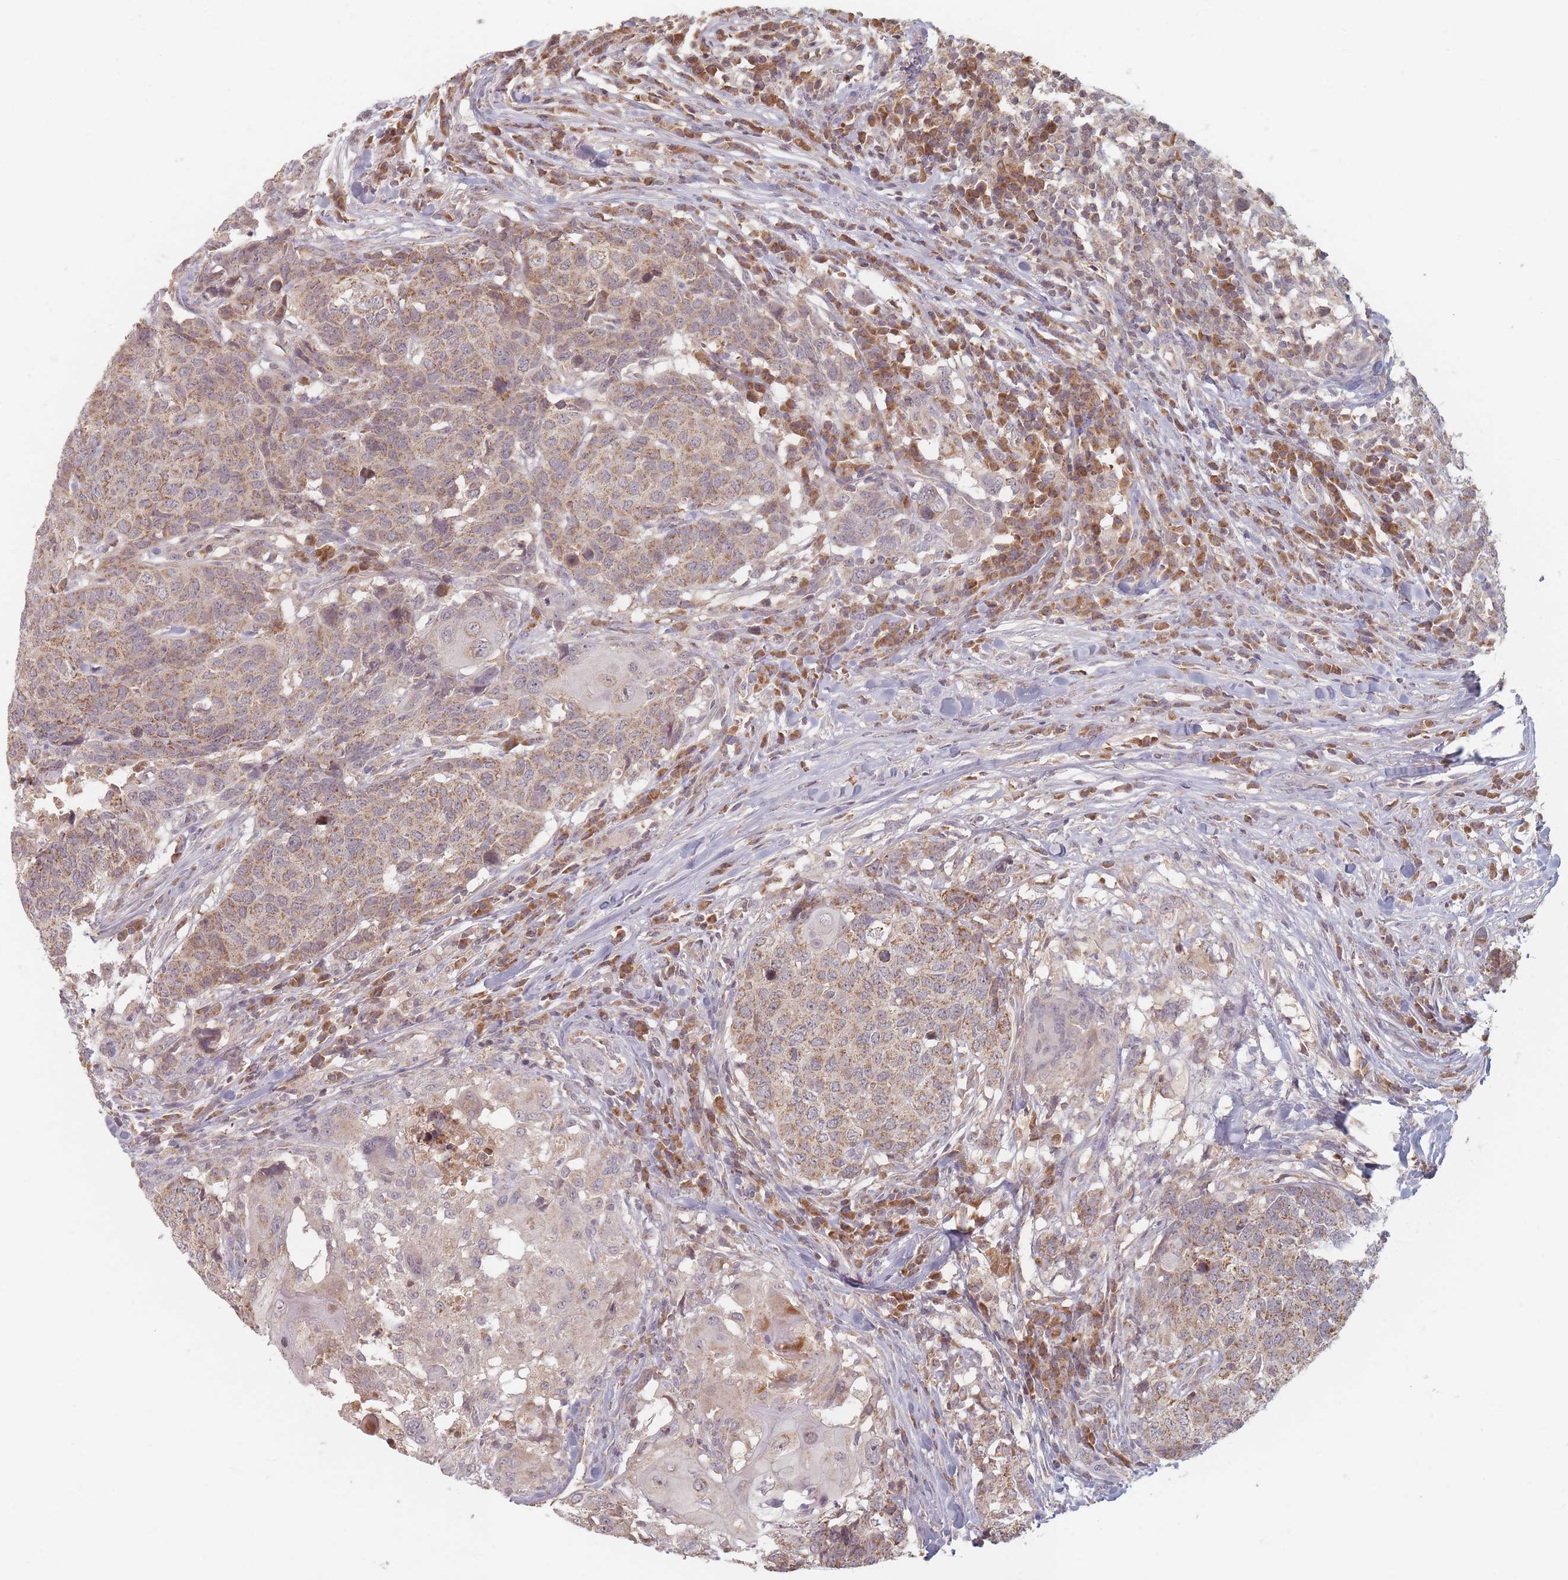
{"staining": {"intensity": "moderate", "quantity": ">75%", "location": "cytoplasmic/membranous"}, "tissue": "head and neck cancer", "cell_type": "Tumor cells", "image_type": "cancer", "snomed": [{"axis": "morphology", "description": "Normal tissue, NOS"}, {"axis": "morphology", "description": "Squamous cell carcinoma, NOS"}, {"axis": "topography", "description": "Skeletal muscle"}, {"axis": "topography", "description": "Vascular tissue"}, {"axis": "topography", "description": "Peripheral nerve tissue"}, {"axis": "topography", "description": "Head-Neck"}], "caption": "A micrograph of squamous cell carcinoma (head and neck) stained for a protein reveals moderate cytoplasmic/membranous brown staining in tumor cells.", "gene": "OR2M4", "patient": {"sex": "male", "age": 66}}